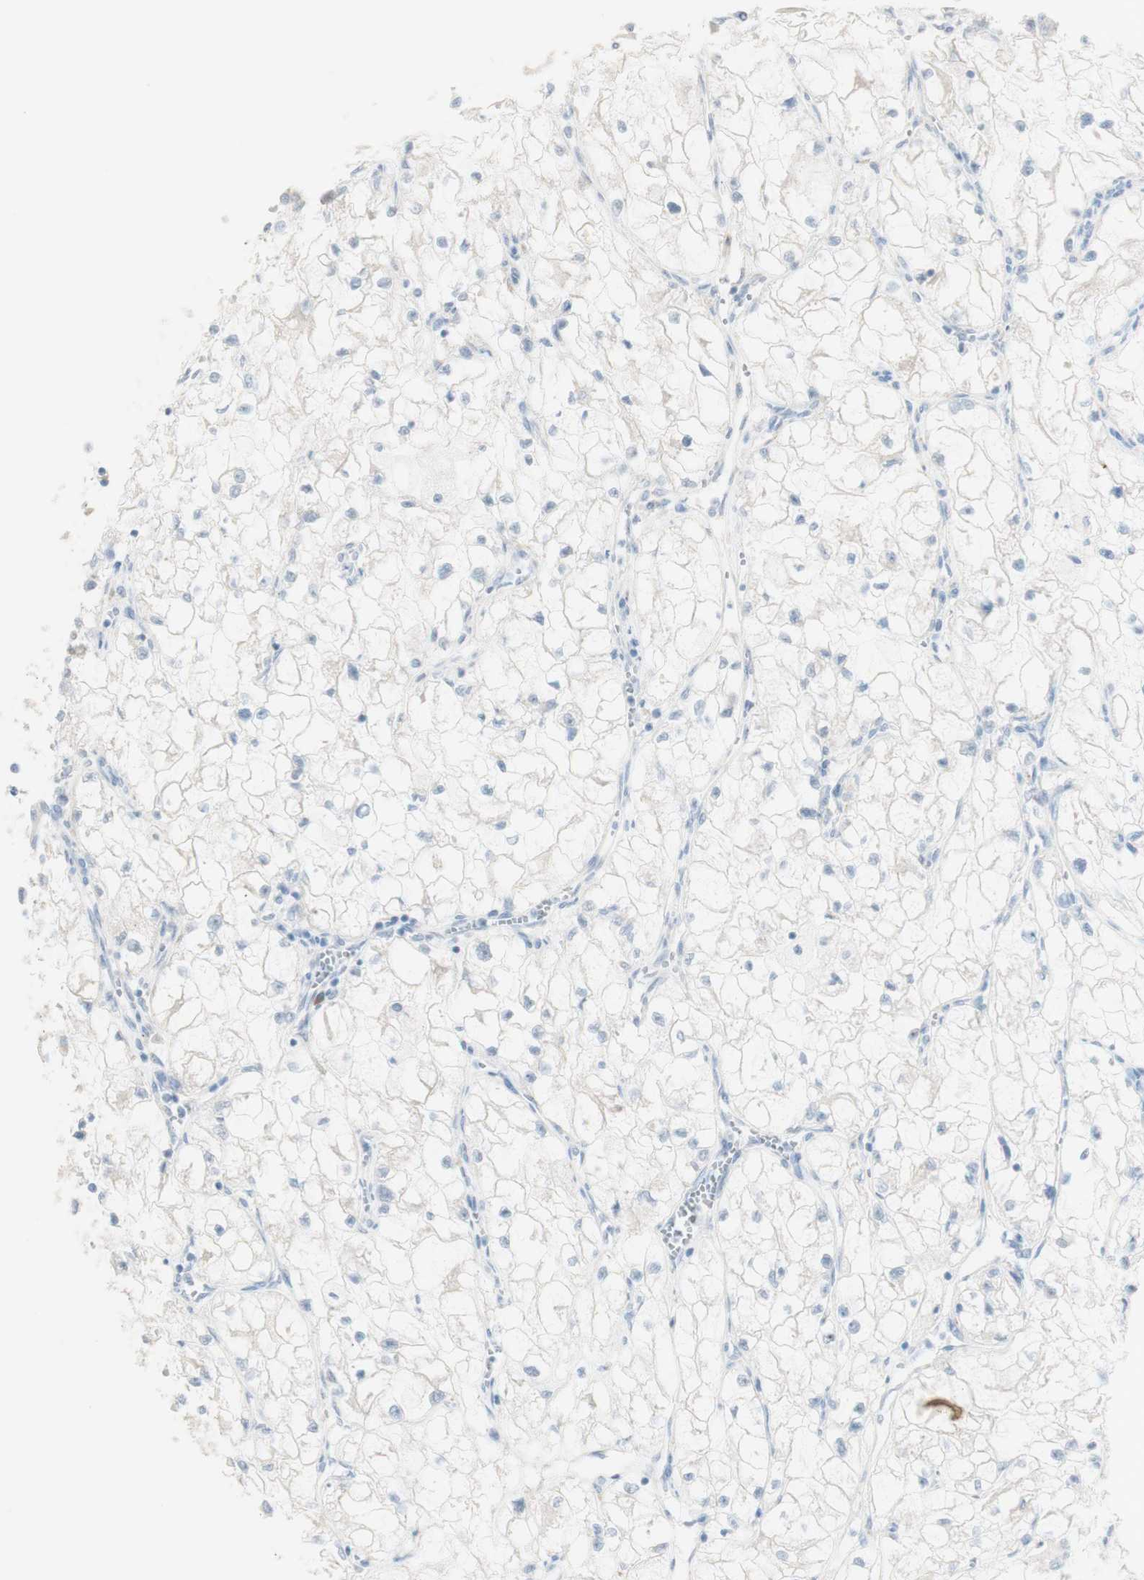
{"staining": {"intensity": "negative", "quantity": "none", "location": "none"}, "tissue": "renal cancer", "cell_type": "Tumor cells", "image_type": "cancer", "snomed": [{"axis": "morphology", "description": "Adenocarcinoma, NOS"}, {"axis": "topography", "description": "Kidney"}], "caption": "DAB immunohistochemical staining of adenocarcinoma (renal) demonstrates no significant expression in tumor cells.", "gene": "ART3", "patient": {"sex": "female", "age": 70}}